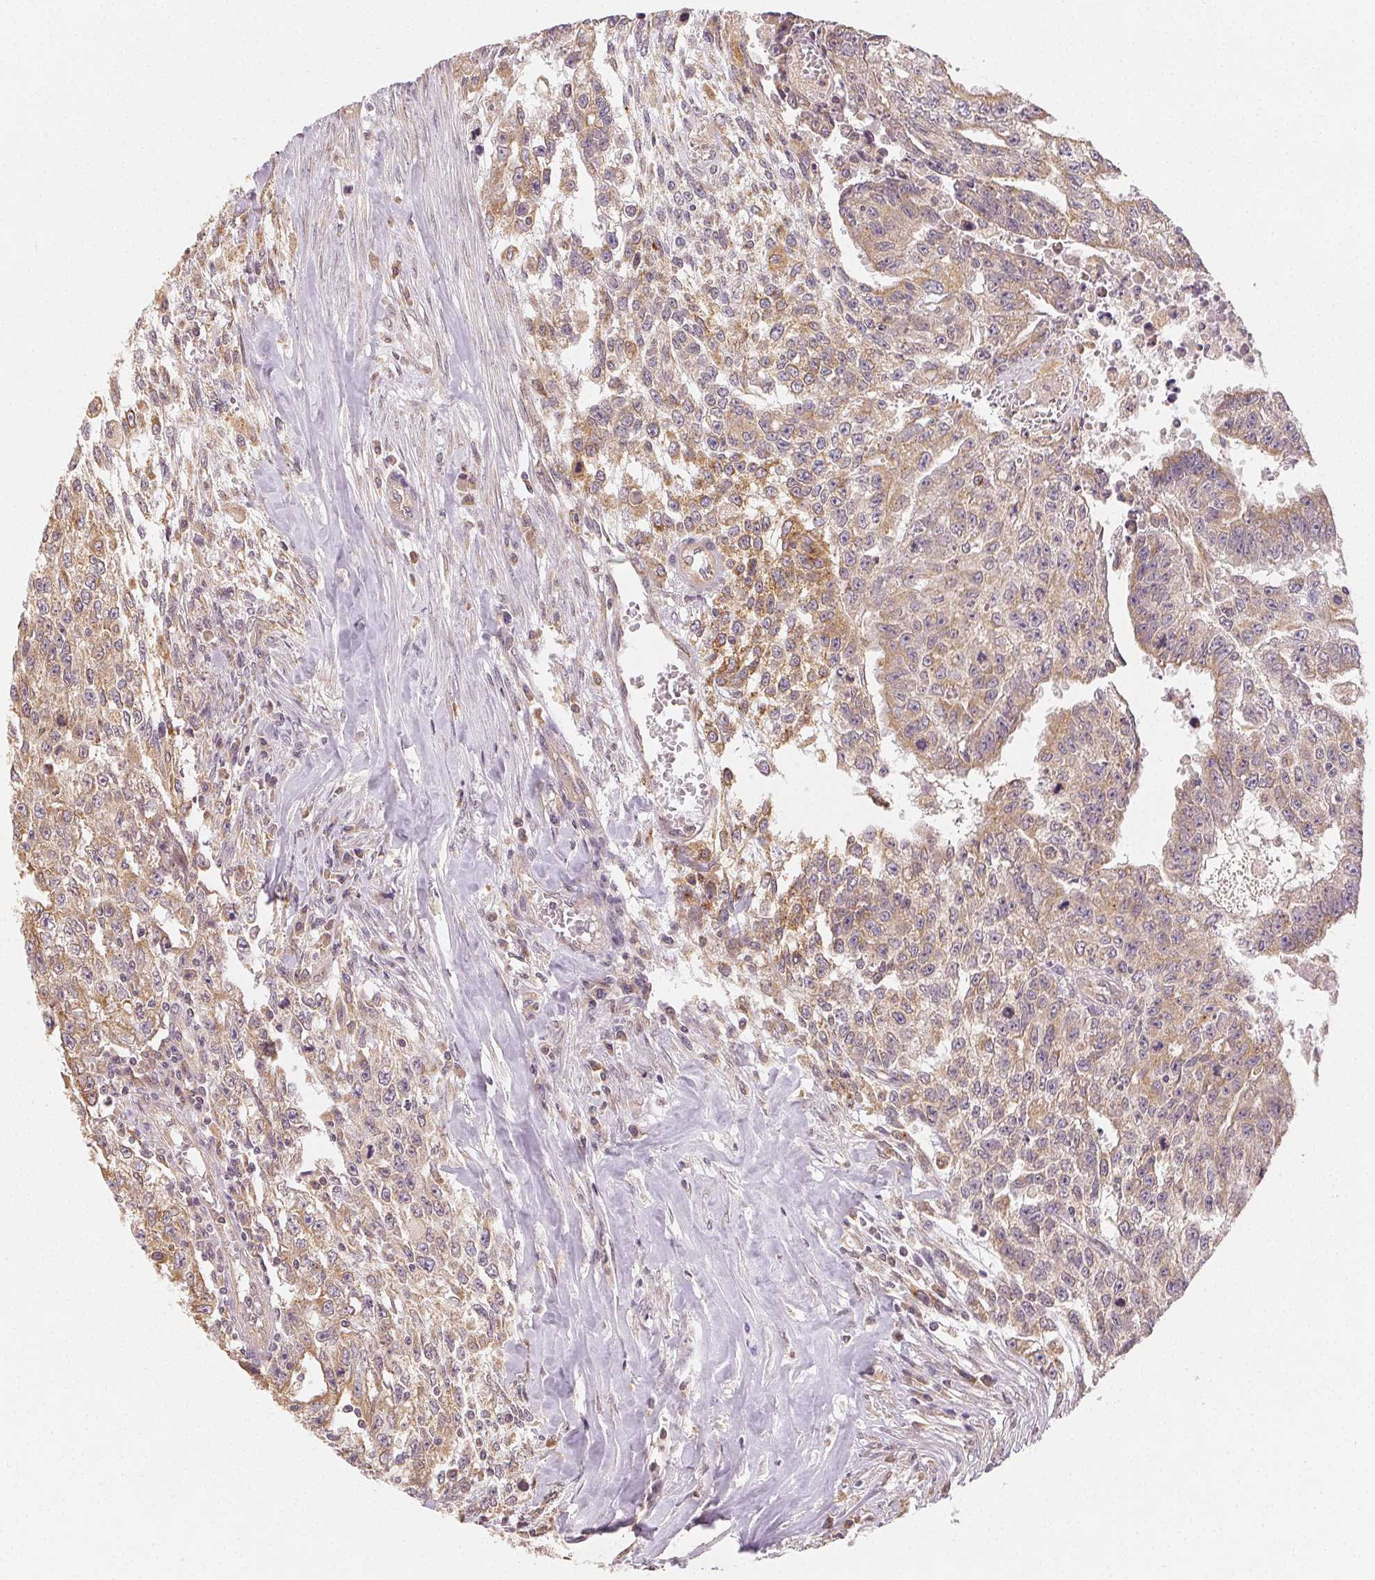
{"staining": {"intensity": "weak", "quantity": ">75%", "location": "cytoplasmic/membranous"}, "tissue": "testis cancer", "cell_type": "Tumor cells", "image_type": "cancer", "snomed": [{"axis": "morphology", "description": "Carcinoma, Embryonal, NOS"}, {"axis": "morphology", "description": "Teratoma, malignant, NOS"}, {"axis": "topography", "description": "Testis"}], "caption": "Immunohistochemical staining of testis cancer displays low levels of weak cytoplasmic/membranous protein positivity in approximately >75% of tumor cells.", "gene": "SEZ6L2", "patient": {"sex": "male", "age": 24}}